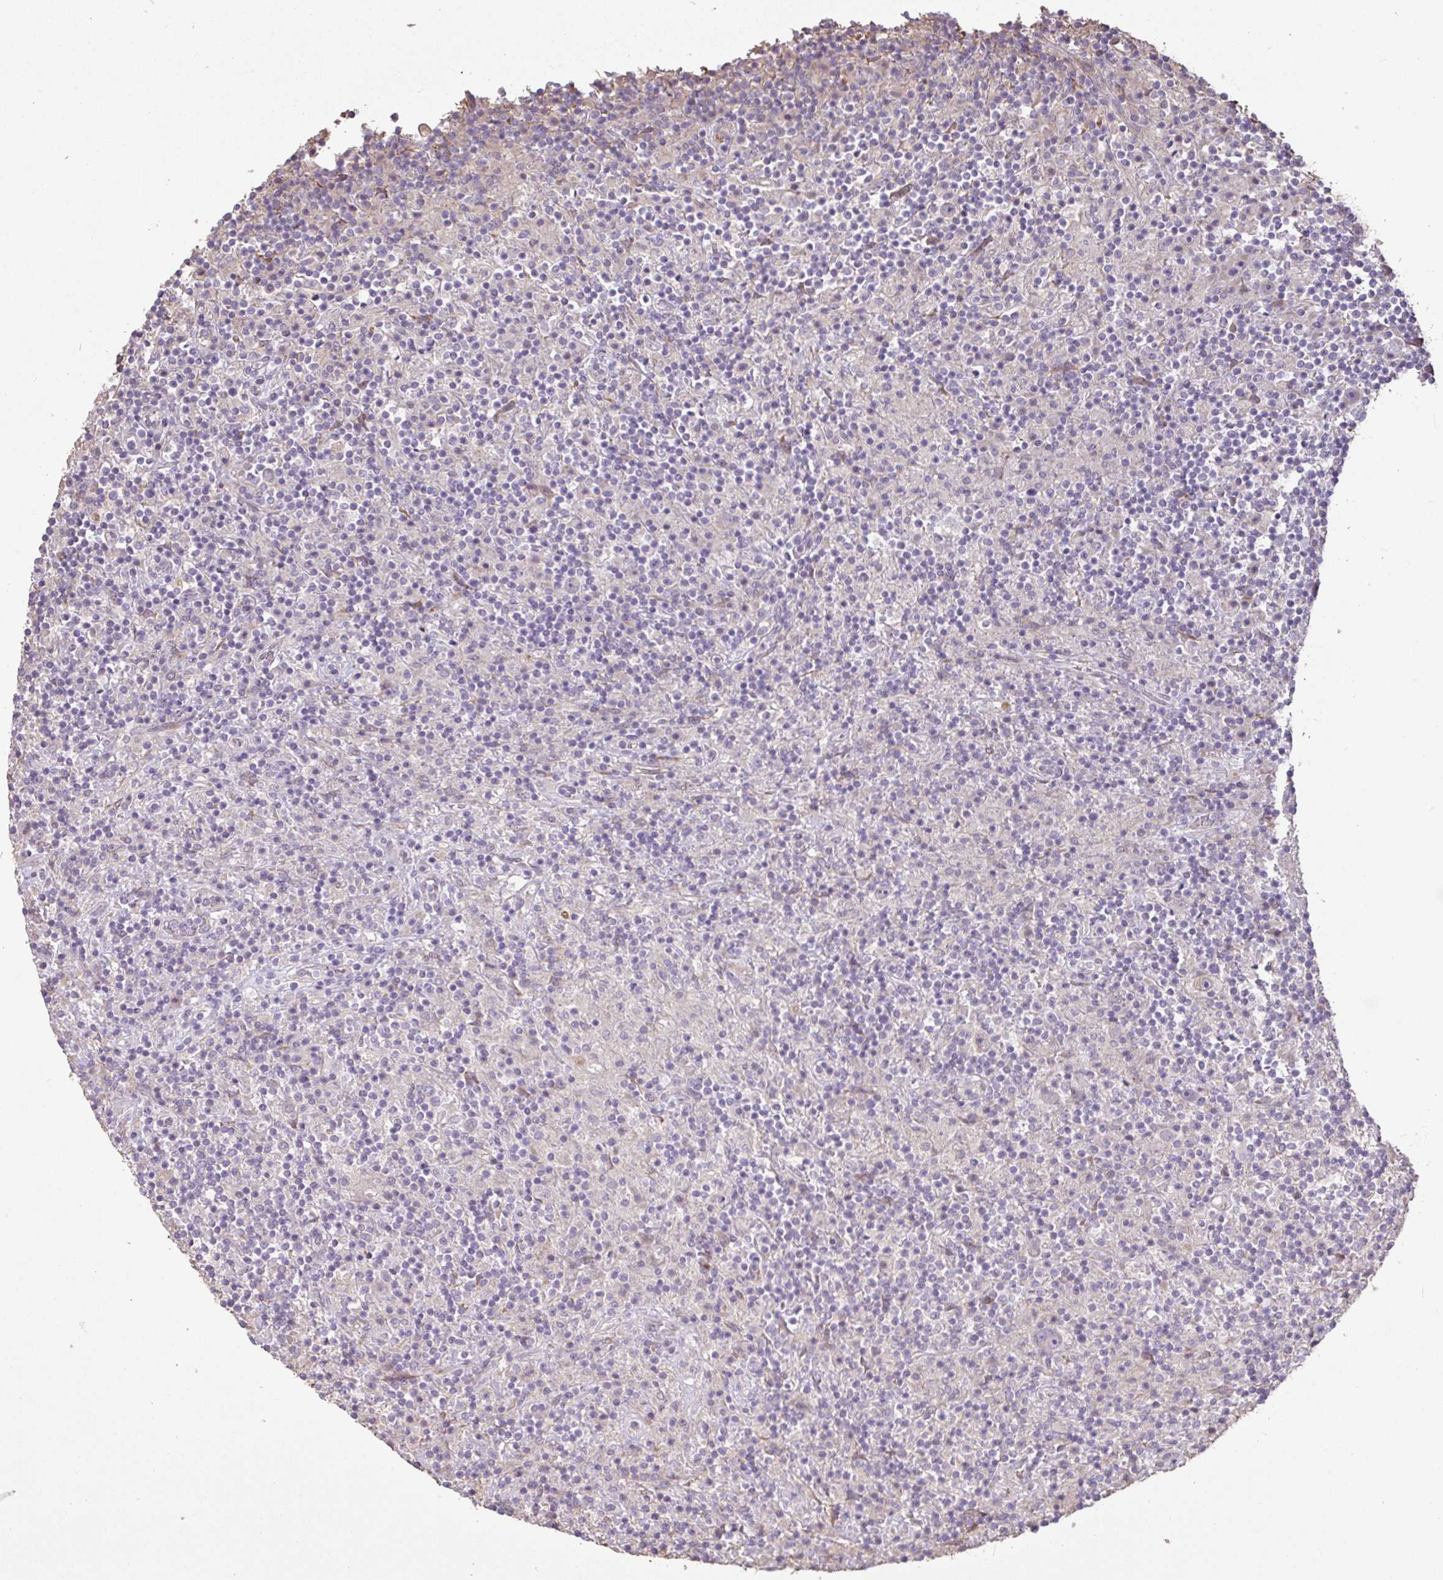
{"staining": {"intensity": "negative", "quantity": "none", "location": "none"}, "tissue": "lymphoma", "cell_type": "Tumor cells", "image_type": "cancer", "snomed": [{"axis": "morphology", "description": "Hodgkin's disease, NOS"}, {"axis": "topography", "description": "Lymph node"}], "caption": "The IHC image has no significant positivity in tumor cells of Hodgkin's disease tissue.", "gene": "BRINP3", "patient": {"sex": "male", "age": 70}}